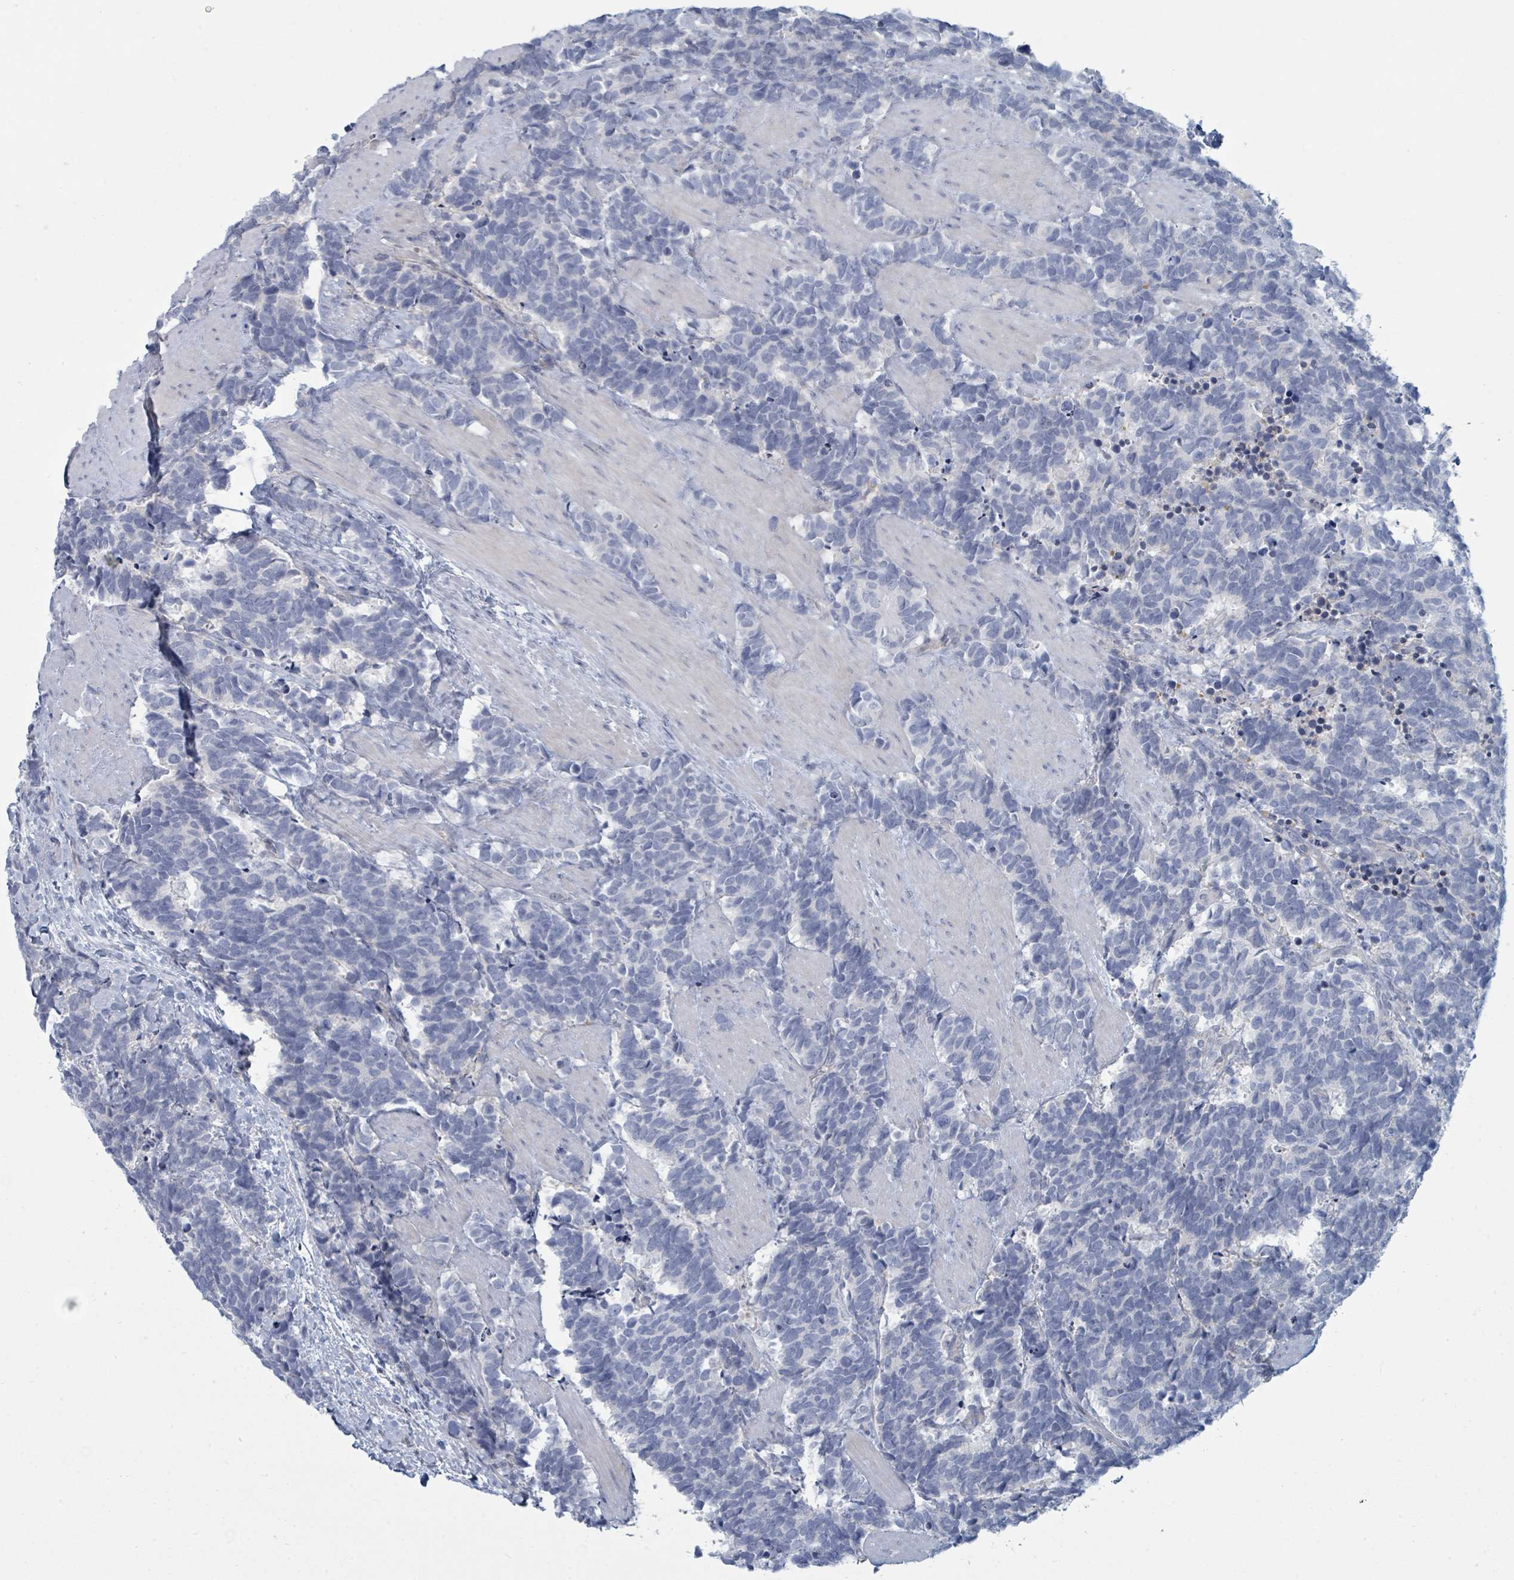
{"staining": {"intensity": "negative", "quantity": "none", "location": "none"}, "tissue": "carcinoid", "cell_type": "Tumor cells", "image_type": "cancer", "snomed": [{"axis": "morphology", "description": "Carcinoma, NOS"}, {"axis": "morphology", "description": "Carcinoid, malignant, NOS"}, {"axis": "topography", "description": "Prostate"}], "caption": "The photomicrograph demonstrates no significant expression in tumor cells of carcinoma. Nuclei are stained in blue.", "gene": "SLC25A45", "patient": {"sex": "male", "age": 57}}